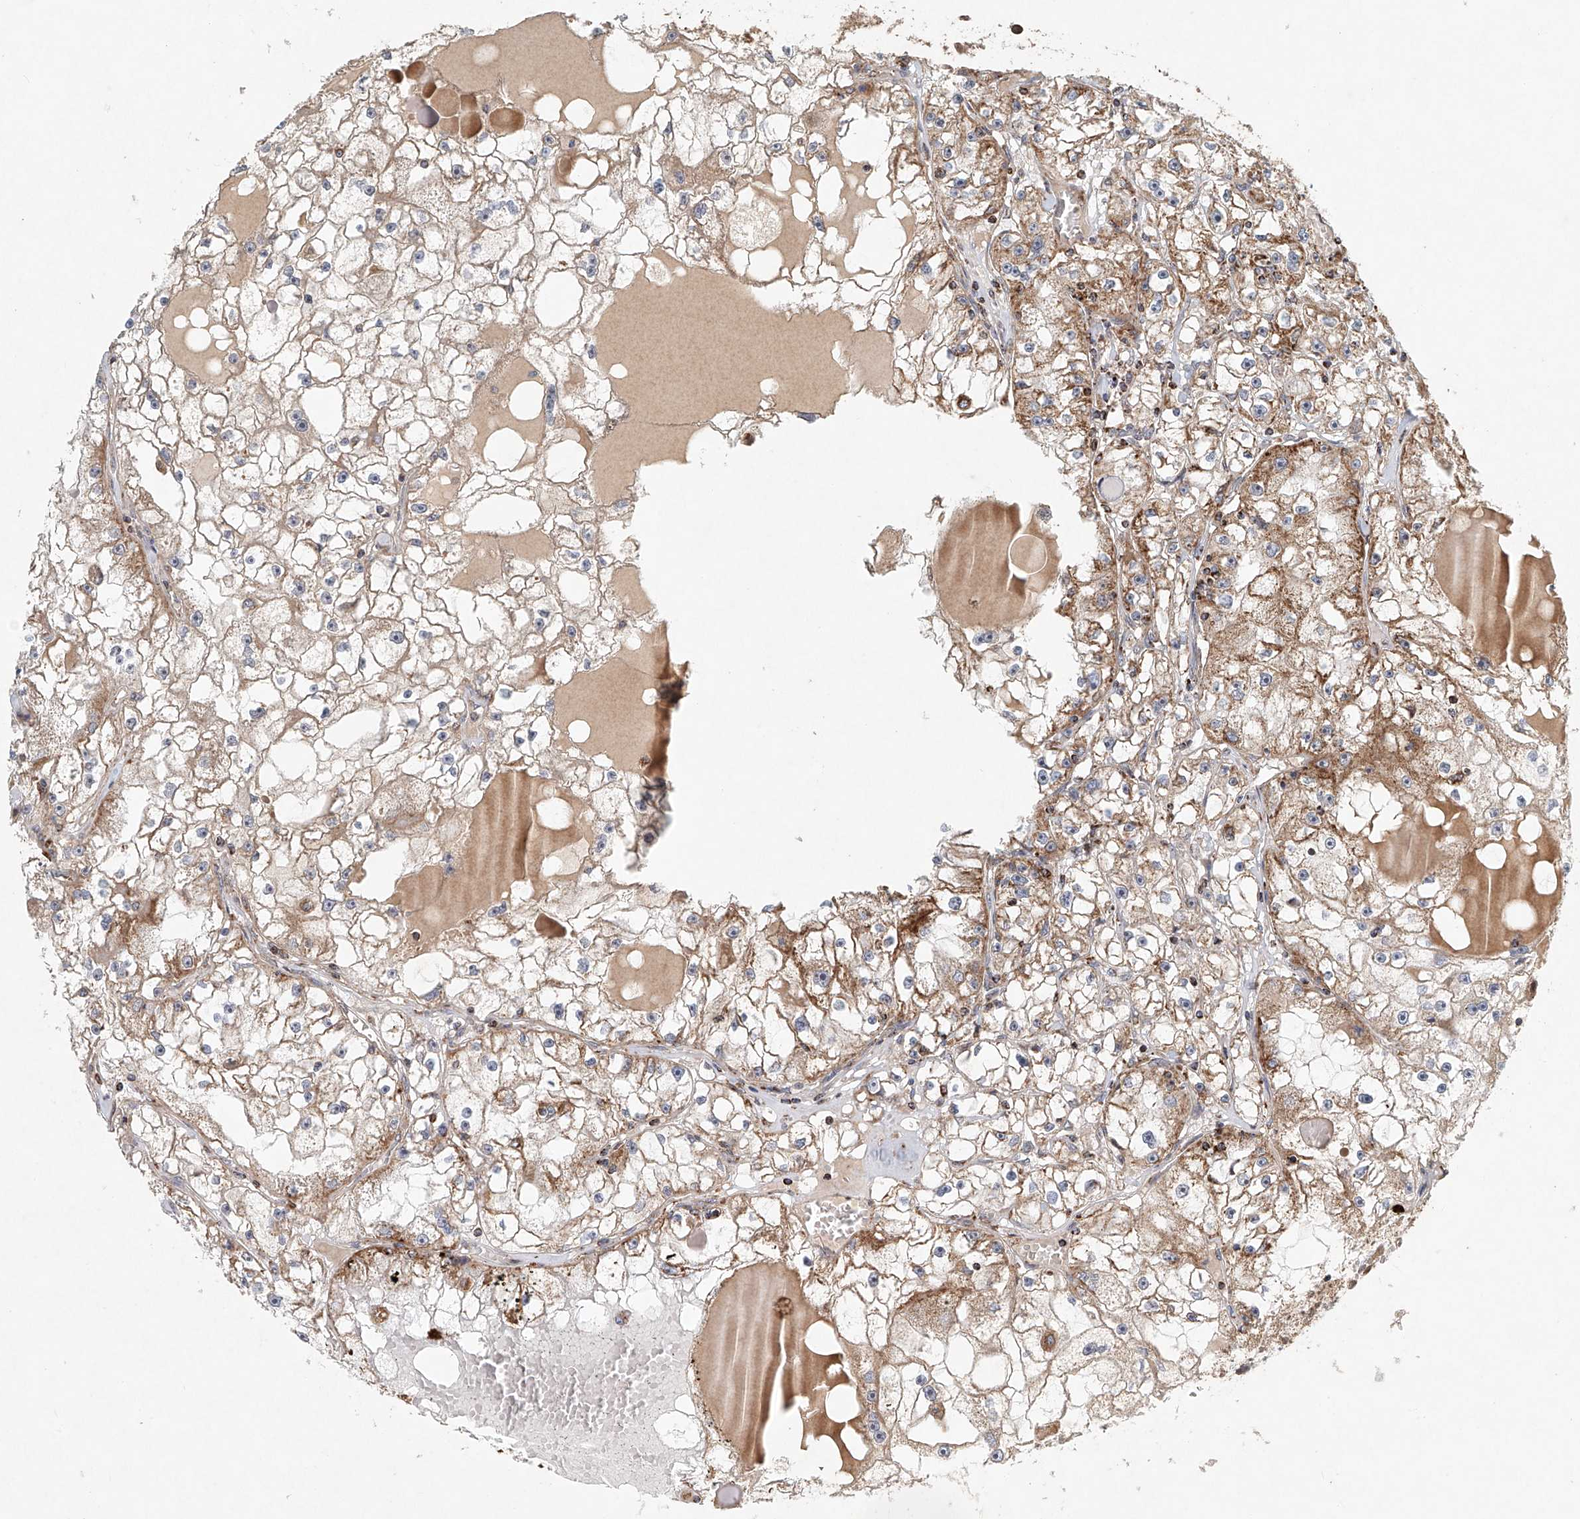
{"staining": {"intensity": "moderate", "quantity": "25%-75%", "location": "cytoplasmic/membranous"}, "tissue": "renal cancer", "cell_type": "Tumor cells", "image_type": "cancer", "snomed": [{"axis": "morphology", "description": "Adenocarcinoma, NOS"}, {"axis": "topography", "description": "Kidney"}], "caption": "The micrograph reveals immunohistochemical staining of adenocarcinoma (renal). There is moderate cytoplasmic/membranous positivity is seen in about 25%-75% of tumor cells.", "gene": "DCAF11", "patient": {"sex": "male", "age": 56}}